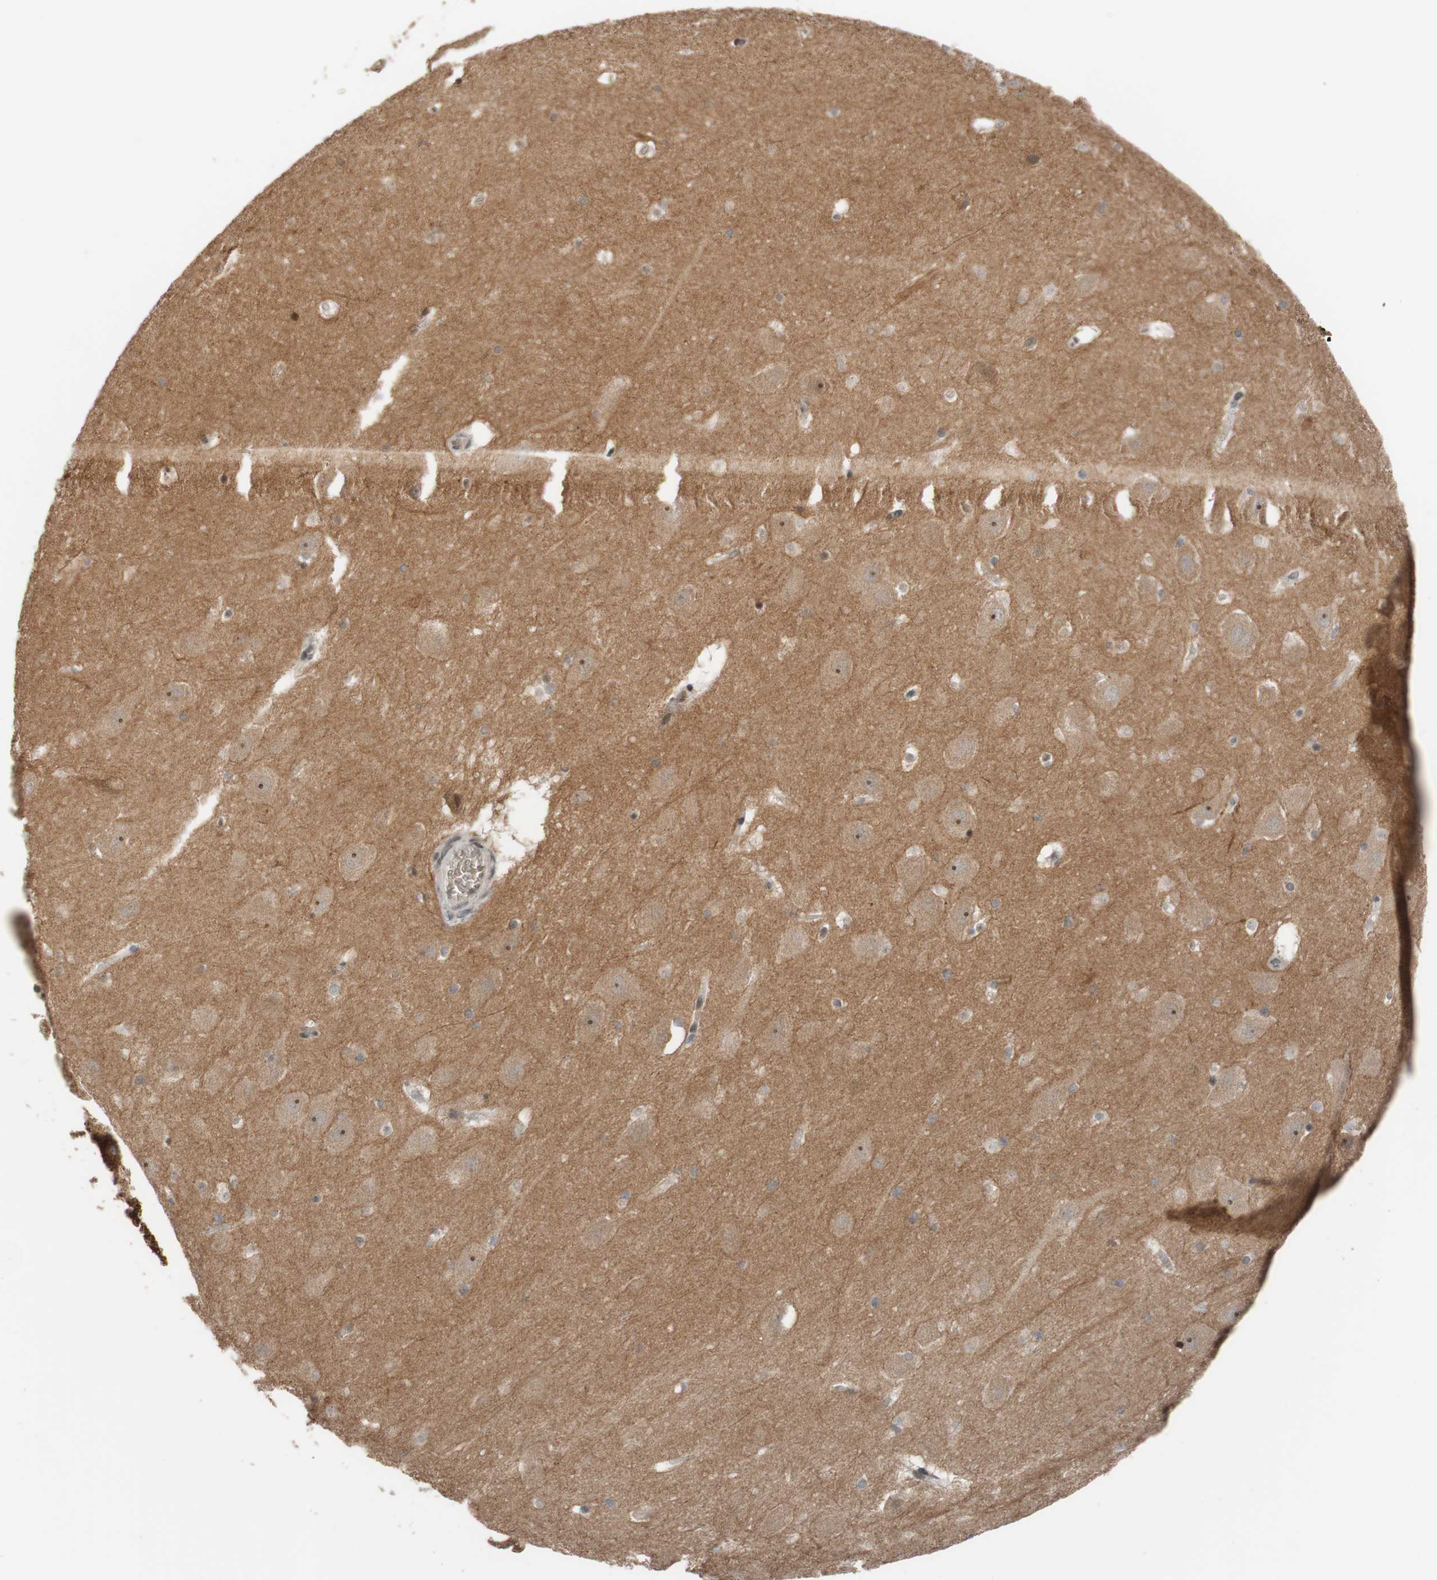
{"staining": {"intensity": "weak", "quantity": ">75%", "location": "cytoplasmic/membranous"}, "tissue": "hippocampus", "cell_type": "Glial cells", "image_type": "normal", "snomed": [{"axis": "morphology", "description": "Normal tissue, NOS"}, {"axis": "topography", "description": "Hippocampus"}], "caption": "Protein expression by immunohistochemistry displays weak cytoplasmic/membranous expression in approximately >75% of glial cells in normal hippocampus. (DAB IHC, brown staining for protein, blue staining for nuclei).", "gene": "ADD2", "patient": {"sex": "male", "age": 45}}